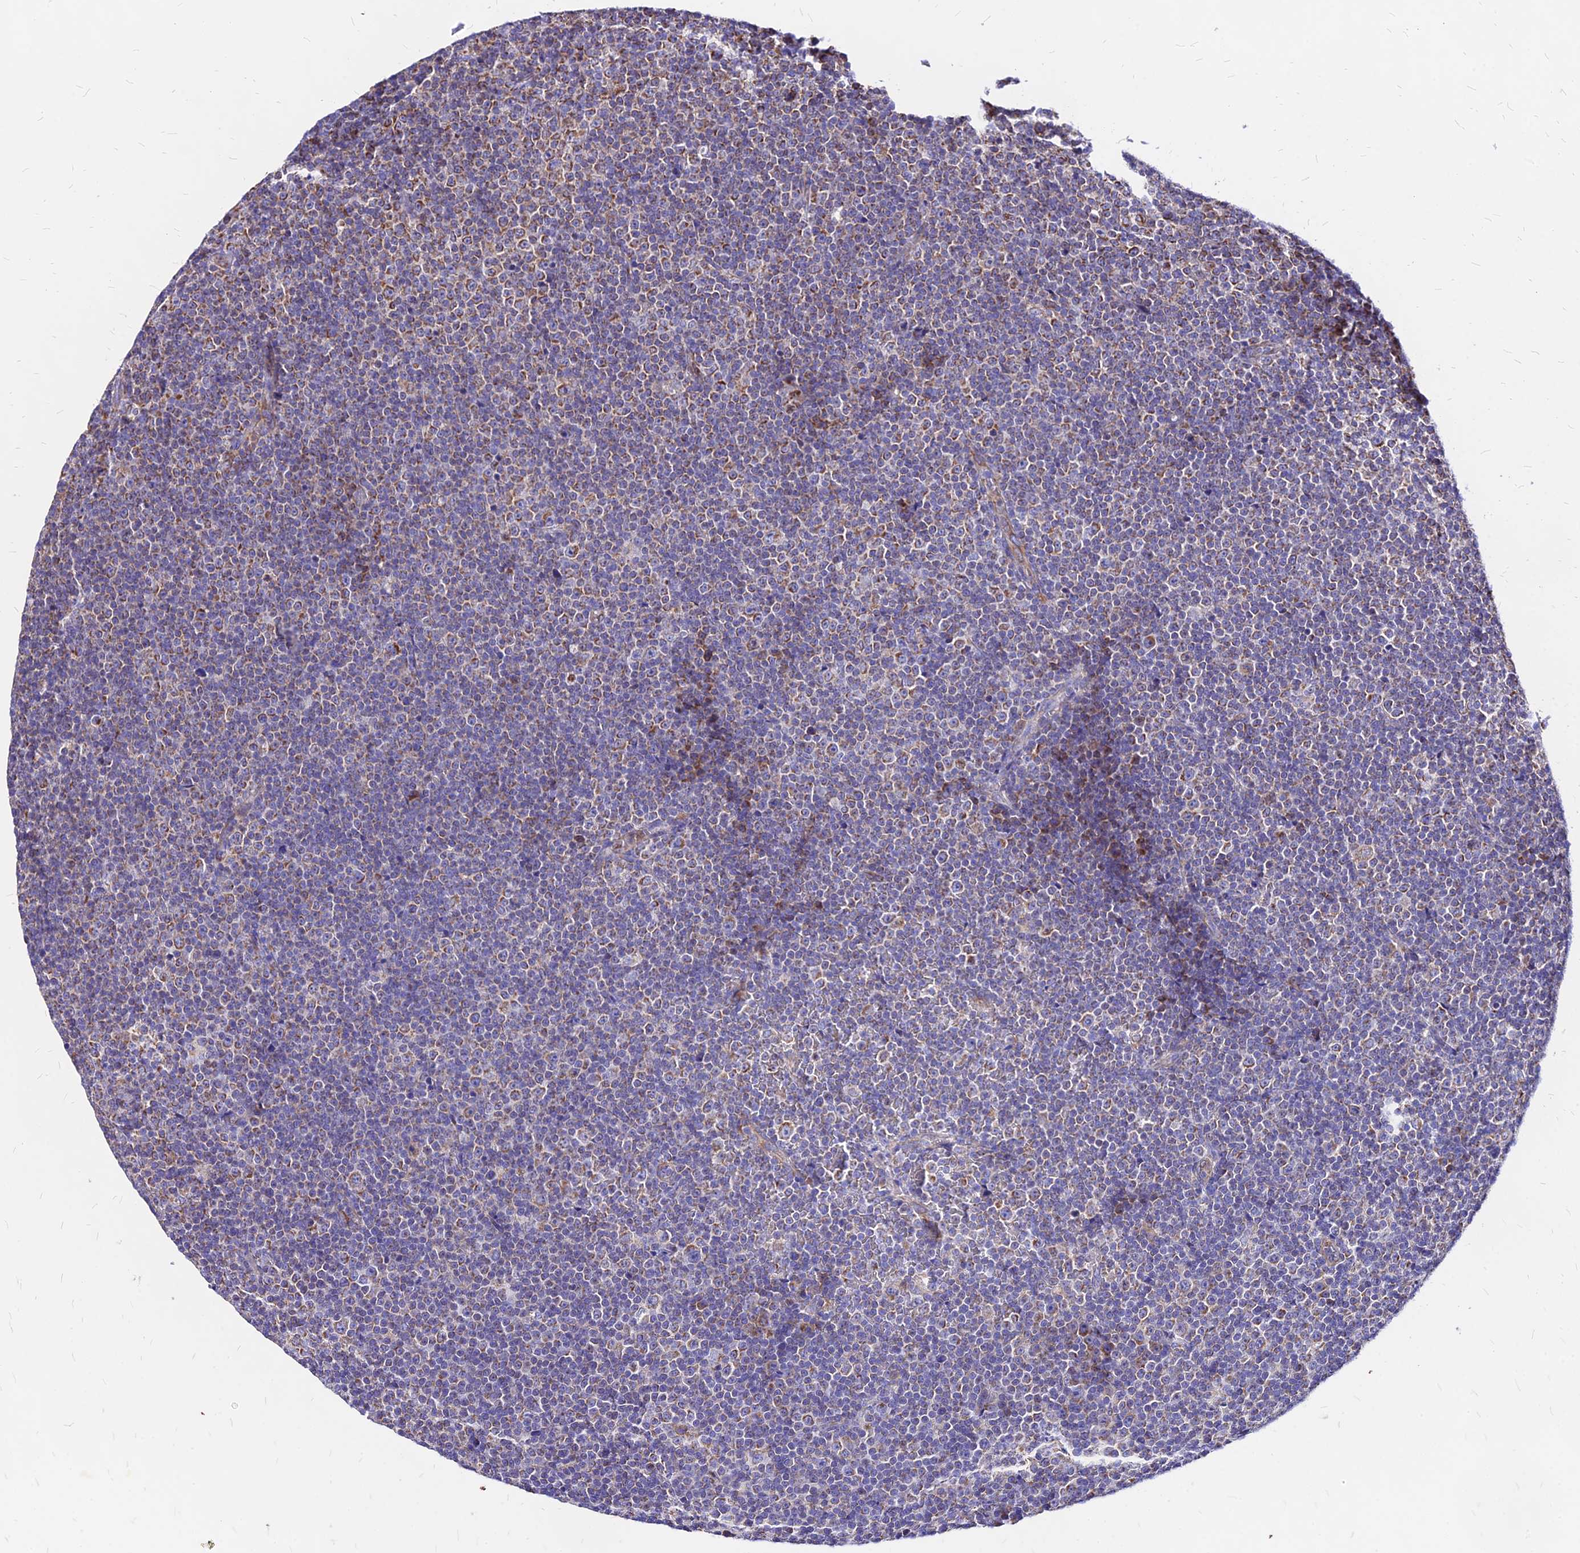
{"staining": {"intensity": "weak", "quantity": "25%-75%", "location": "cytoplasmic/membranous"}, "tissue": "lymphoma", "cell_type": "Tumor cells", "image_type": "cancer", "snomed": [{"axis": "morphology", "description": "Malignant lymphoma, non-Hodgkin's type, Low grade"}, {"axis": "topography", "description": "Lymph node"}], "caption": "Immunohistochemistry staining of low-grade malignant lymphoma, non-Hodgkin's type, which exhibits low levels of weak cytoplasmic/membranous staining in approximately 25%-75% of tumor cells indicating weak cytoplasmic/membranous protein expression. The staining was performed using DAB (brown) for protein detection and nuclei were counterstained in hematoxylin (blue).", "gene": "MRPL3", "patient": {"sex": "female", "age": 67}}